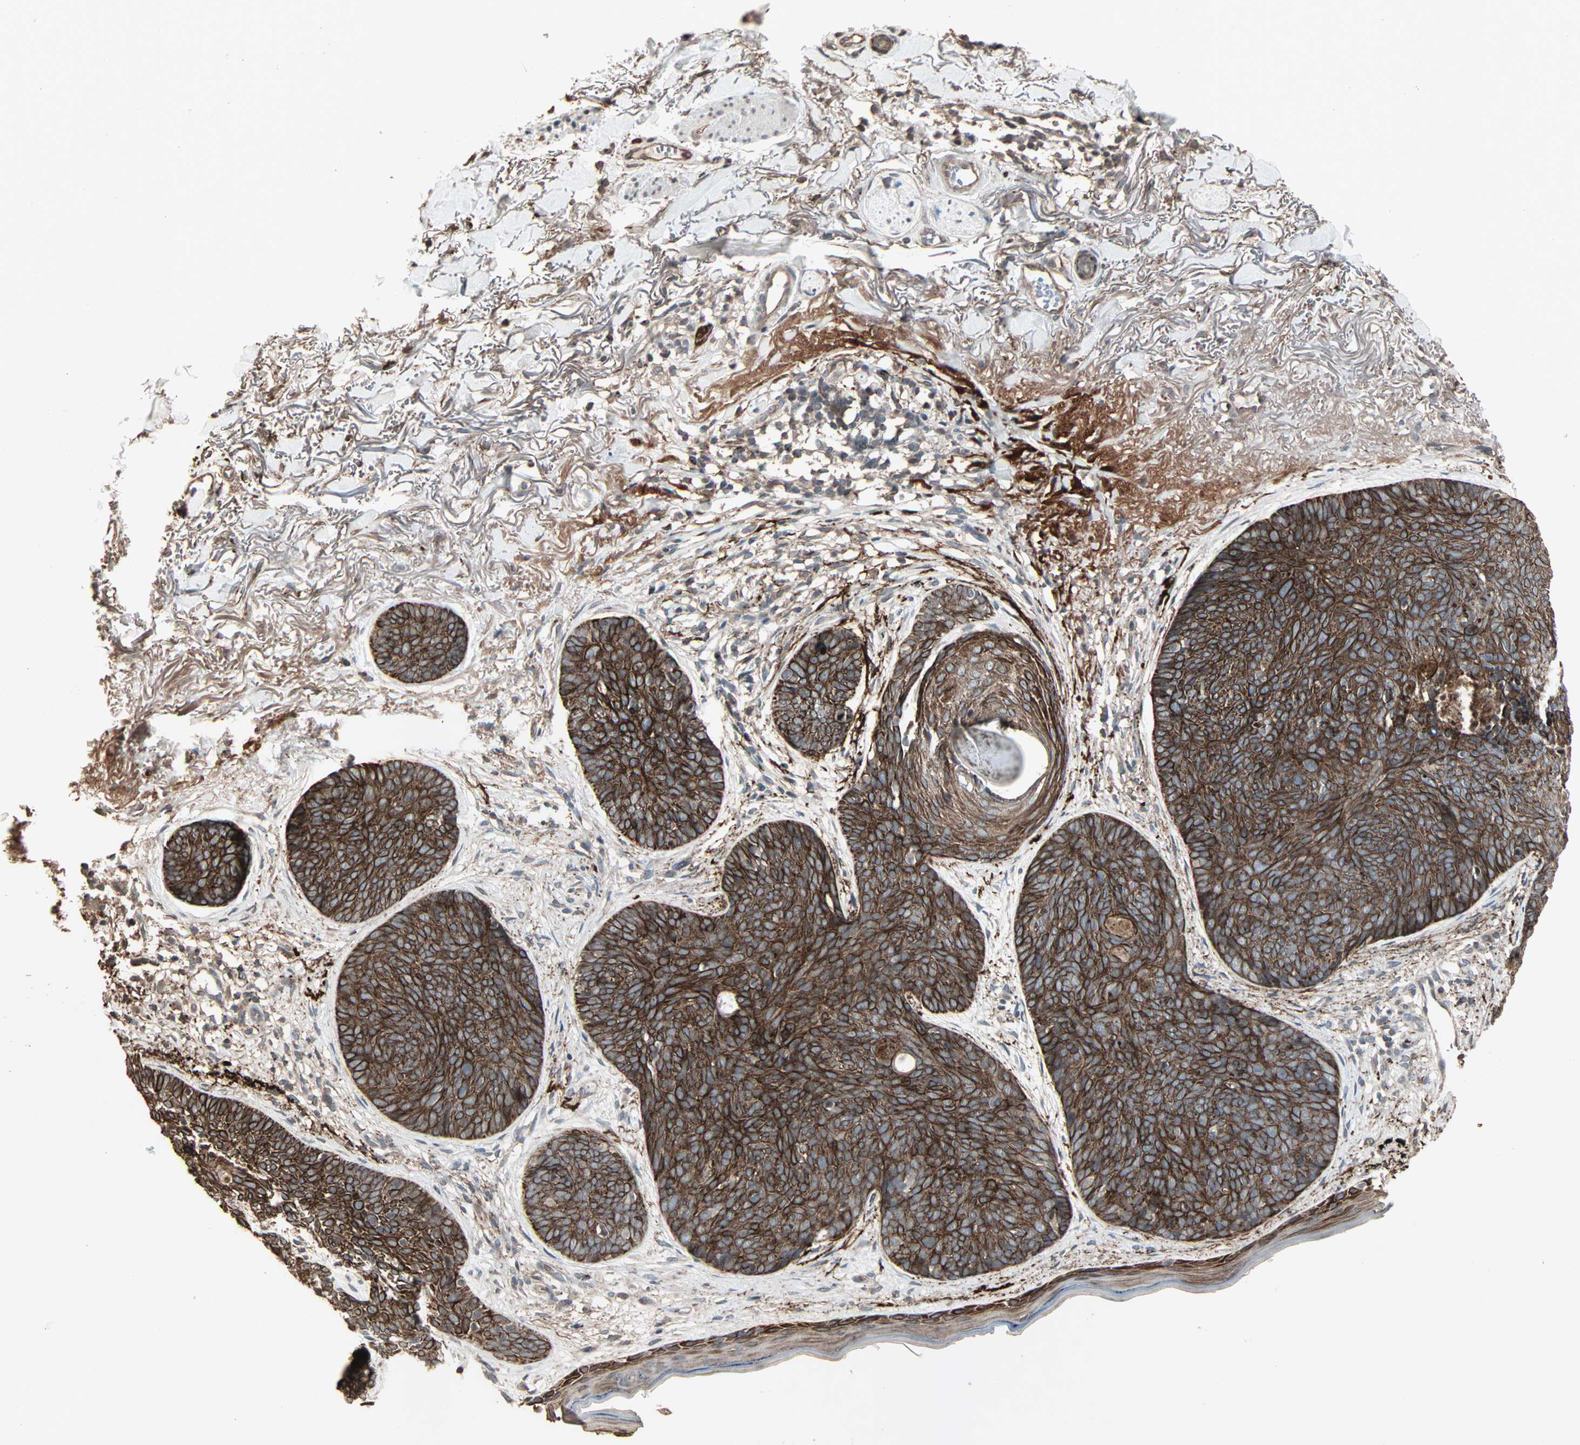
{"staining": {"intensity": "strong", "quantity": ">75%", "location": "cytoplasmic/membranous"}, "tissue": "skin cancer", "cell_type": "Tumor cells", "image_type": "cancer", "snomed": [{"axis": "morphology", "description": "Normal tissue, NOS"}, {"axis": "morphology", "description": "Basal cell carcinoma"}, {"axis": "topography", "description": "Skin"}], "caption": "Basal cell carcinoma (skin) stained for a protein demonstrates strong cytoplasmic/membranous positivity in tumor cells.", "gene": "CALCRL", "patient": {"sex": "female", "age": 70}}